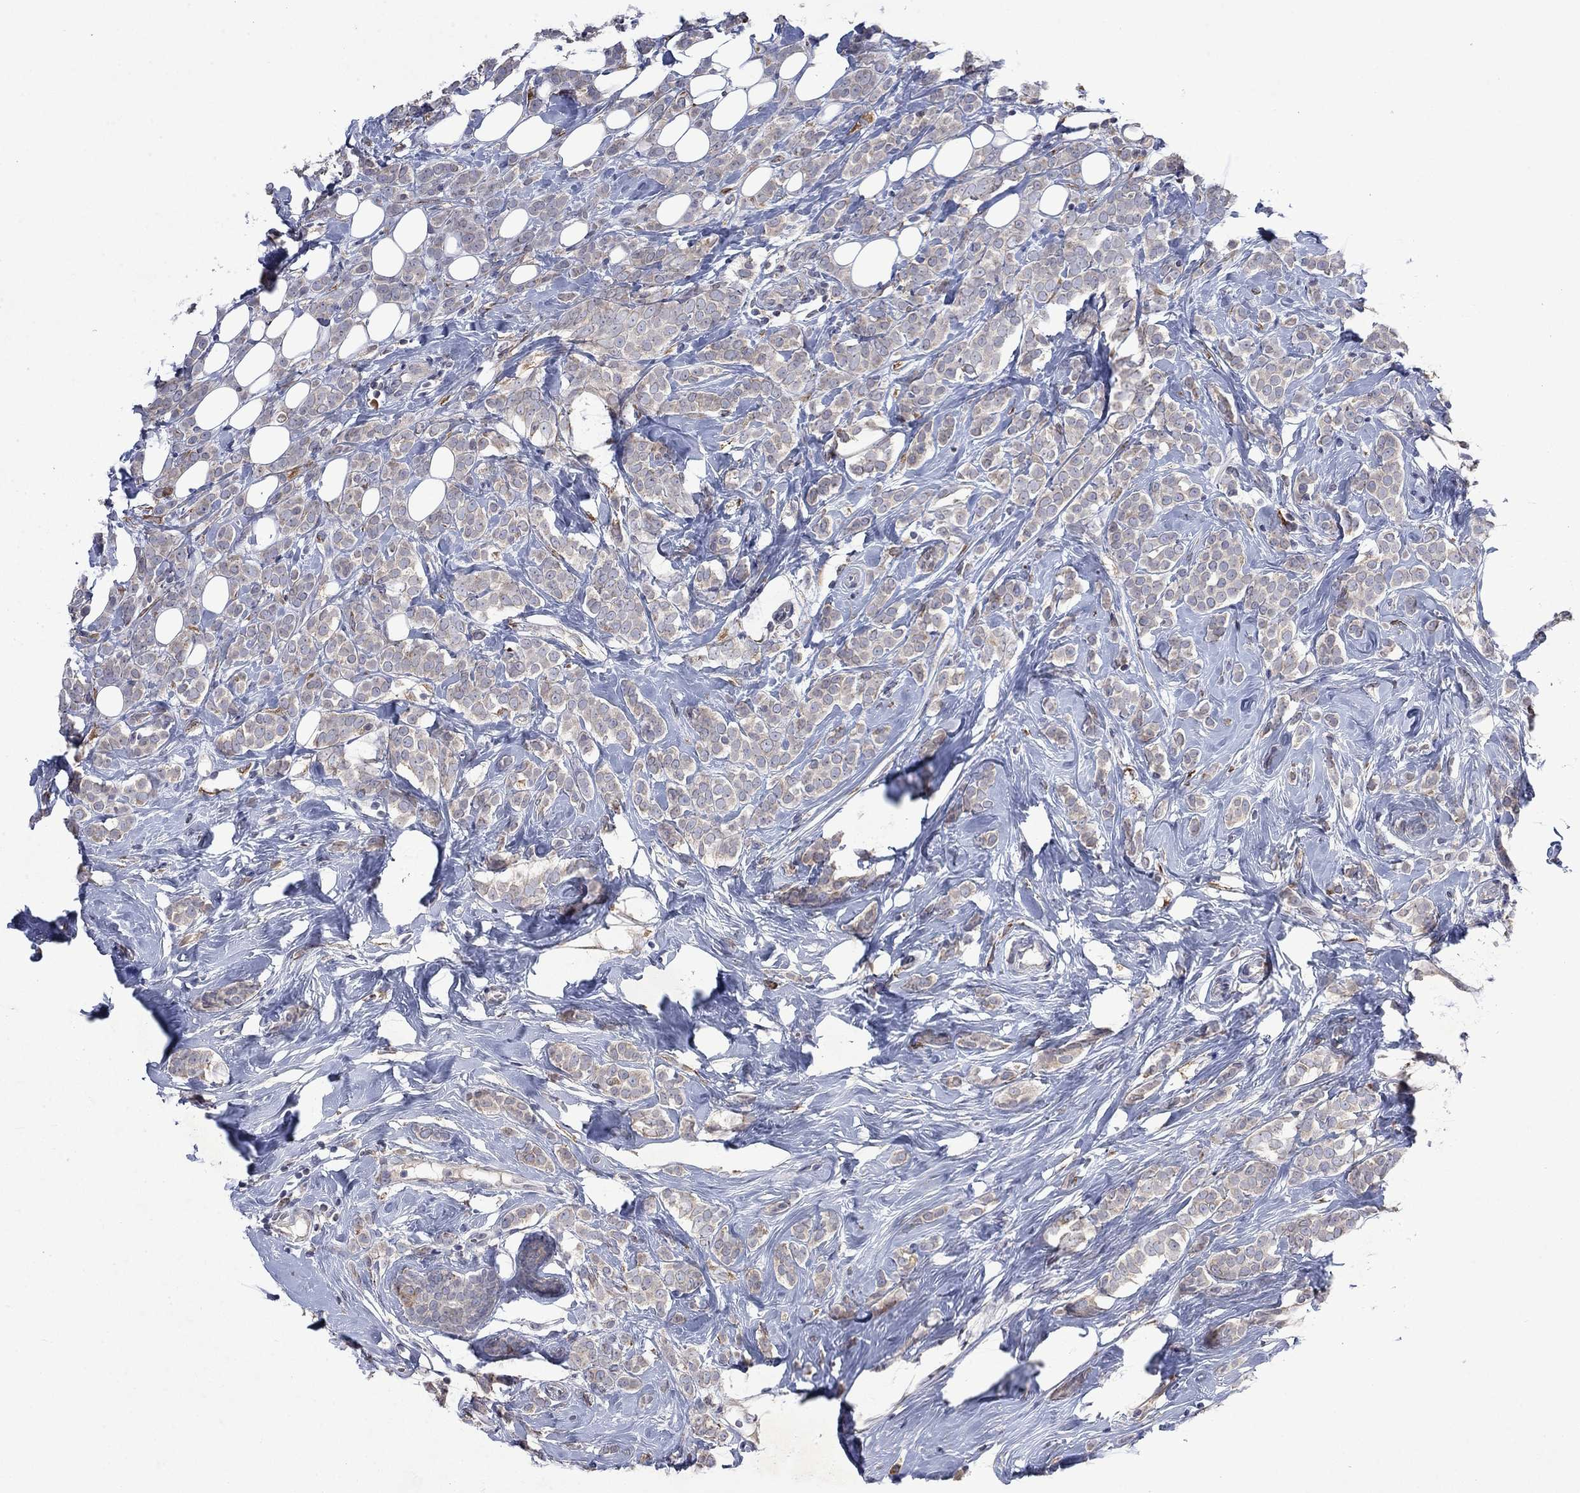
{"staining": {"intensity": "weak", "quantity": "25%-75%", "location": "cytoplasmic/membranous"}, "tissue": "breast cancer", "cell_type": "Tumor cells", "image_type": "cancer", "snomed": [{"axis": "morphology", "description": "Lobular carcinoma"}, {"axis": "topography", "description": "Breast"}], "caption": "Immunohistochemistry (IHC) of human lobular carcinoma (breast) exhibits low levels of weak cytoplasmic/membranous expression in about 25%-75% of tumor cells.", "gene": "TMEM97", "patient": {"sex": "female", "age": 49}}